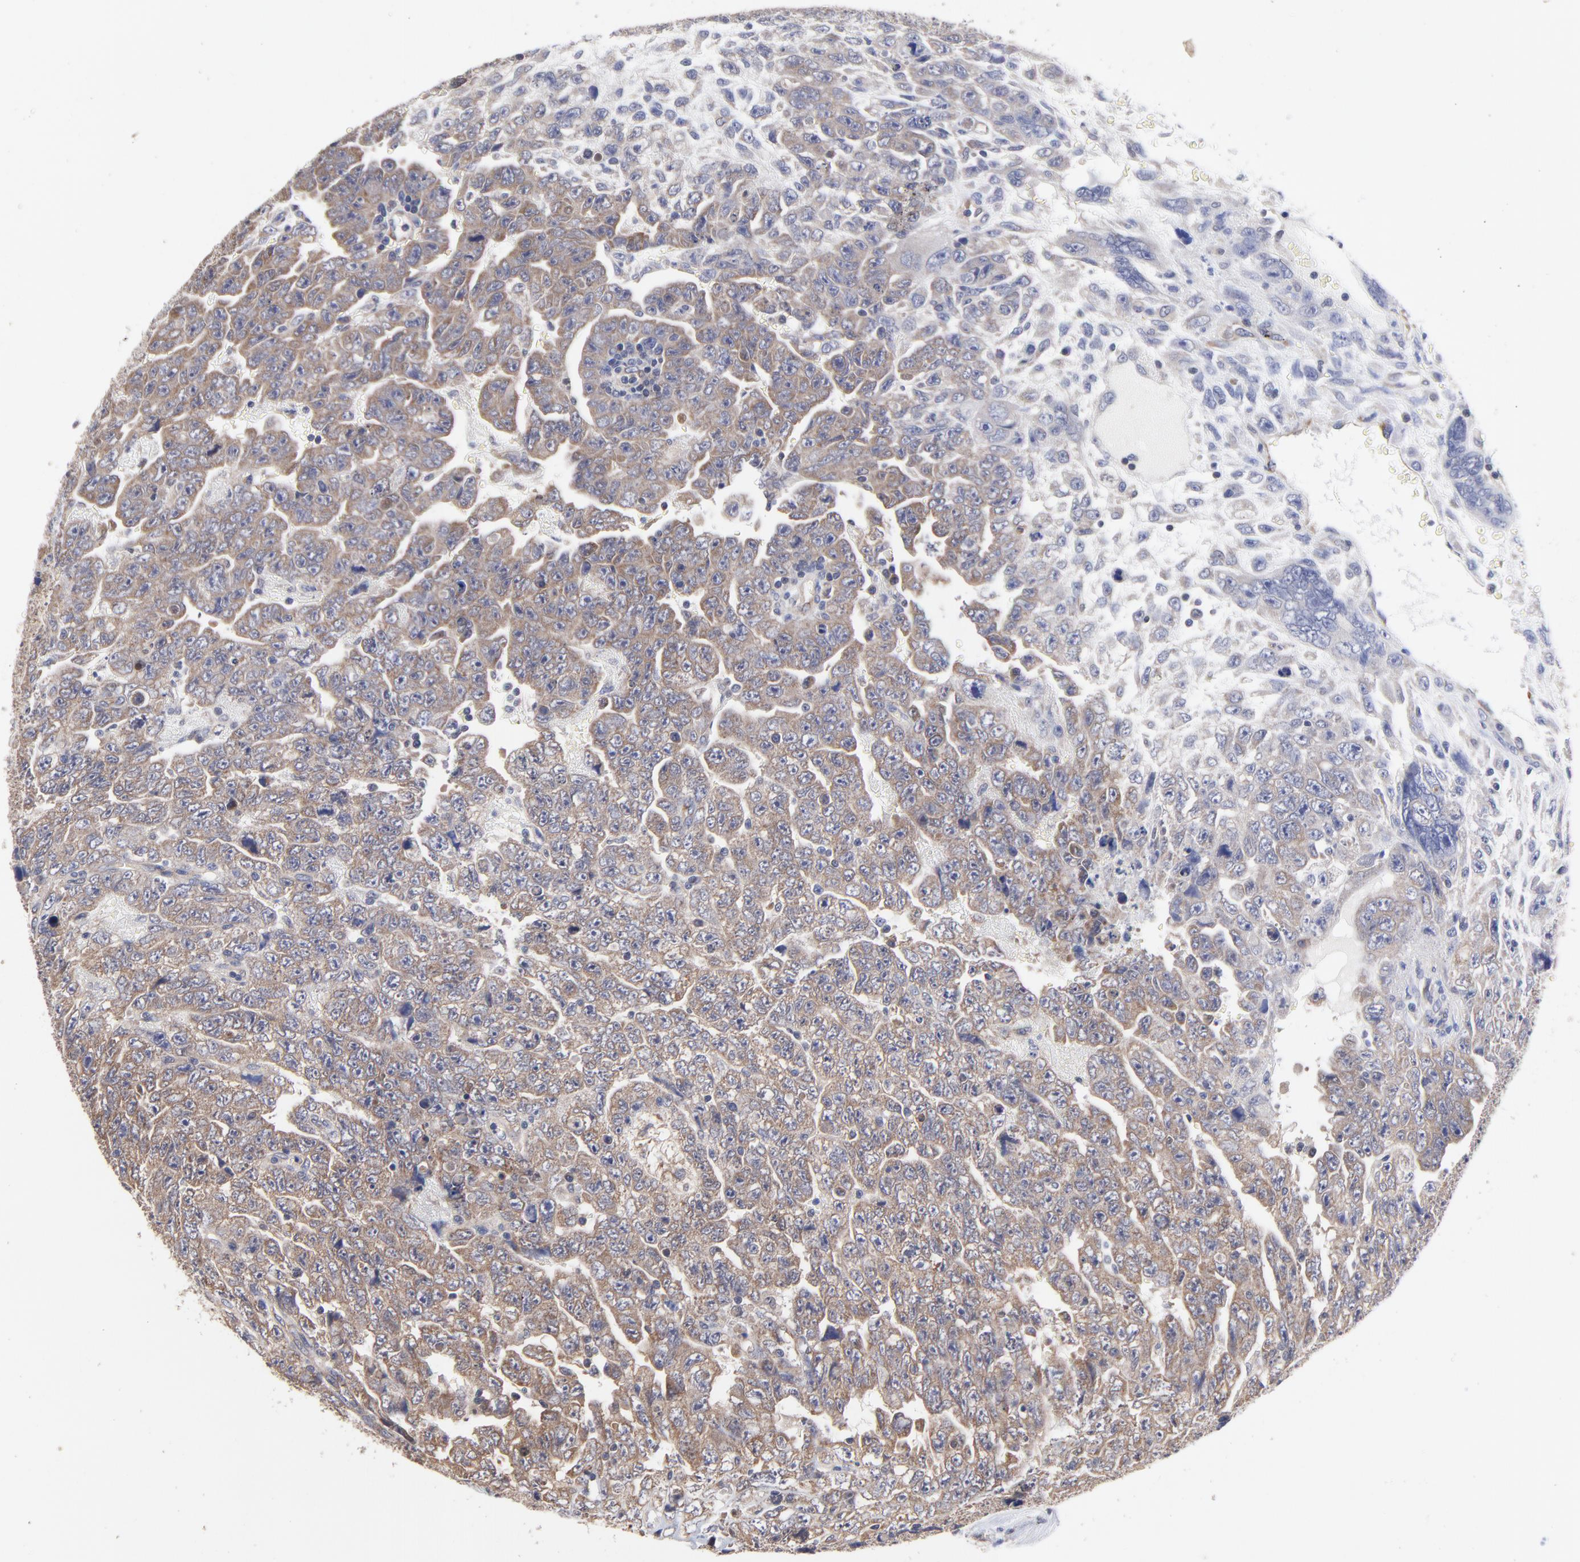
{"staining": {"intensity": "weak", "quantity": ">75%", "location": "cytoplasmic/membranous"}, "tissue": "testis cancer", "cell_type": "Tumor cells", "image_type": "cancer", "snomed": [{"axis": "morphology", "description": "Carcinoma, Embryonal, NOS"}, {"axis": "topography", "description": "Testis"}], "caption": "IHC image of neoplastic tissue: testis cancer stained using immunohistochemistry displays low levels of weak protein expression localized specifically in the cytoplasmic/membranous of tumor cells, appearing as a cytoplasmic/membranous brown color.", "gene": "PCMT1", "patient": {"sex": "male", "age": 28}}